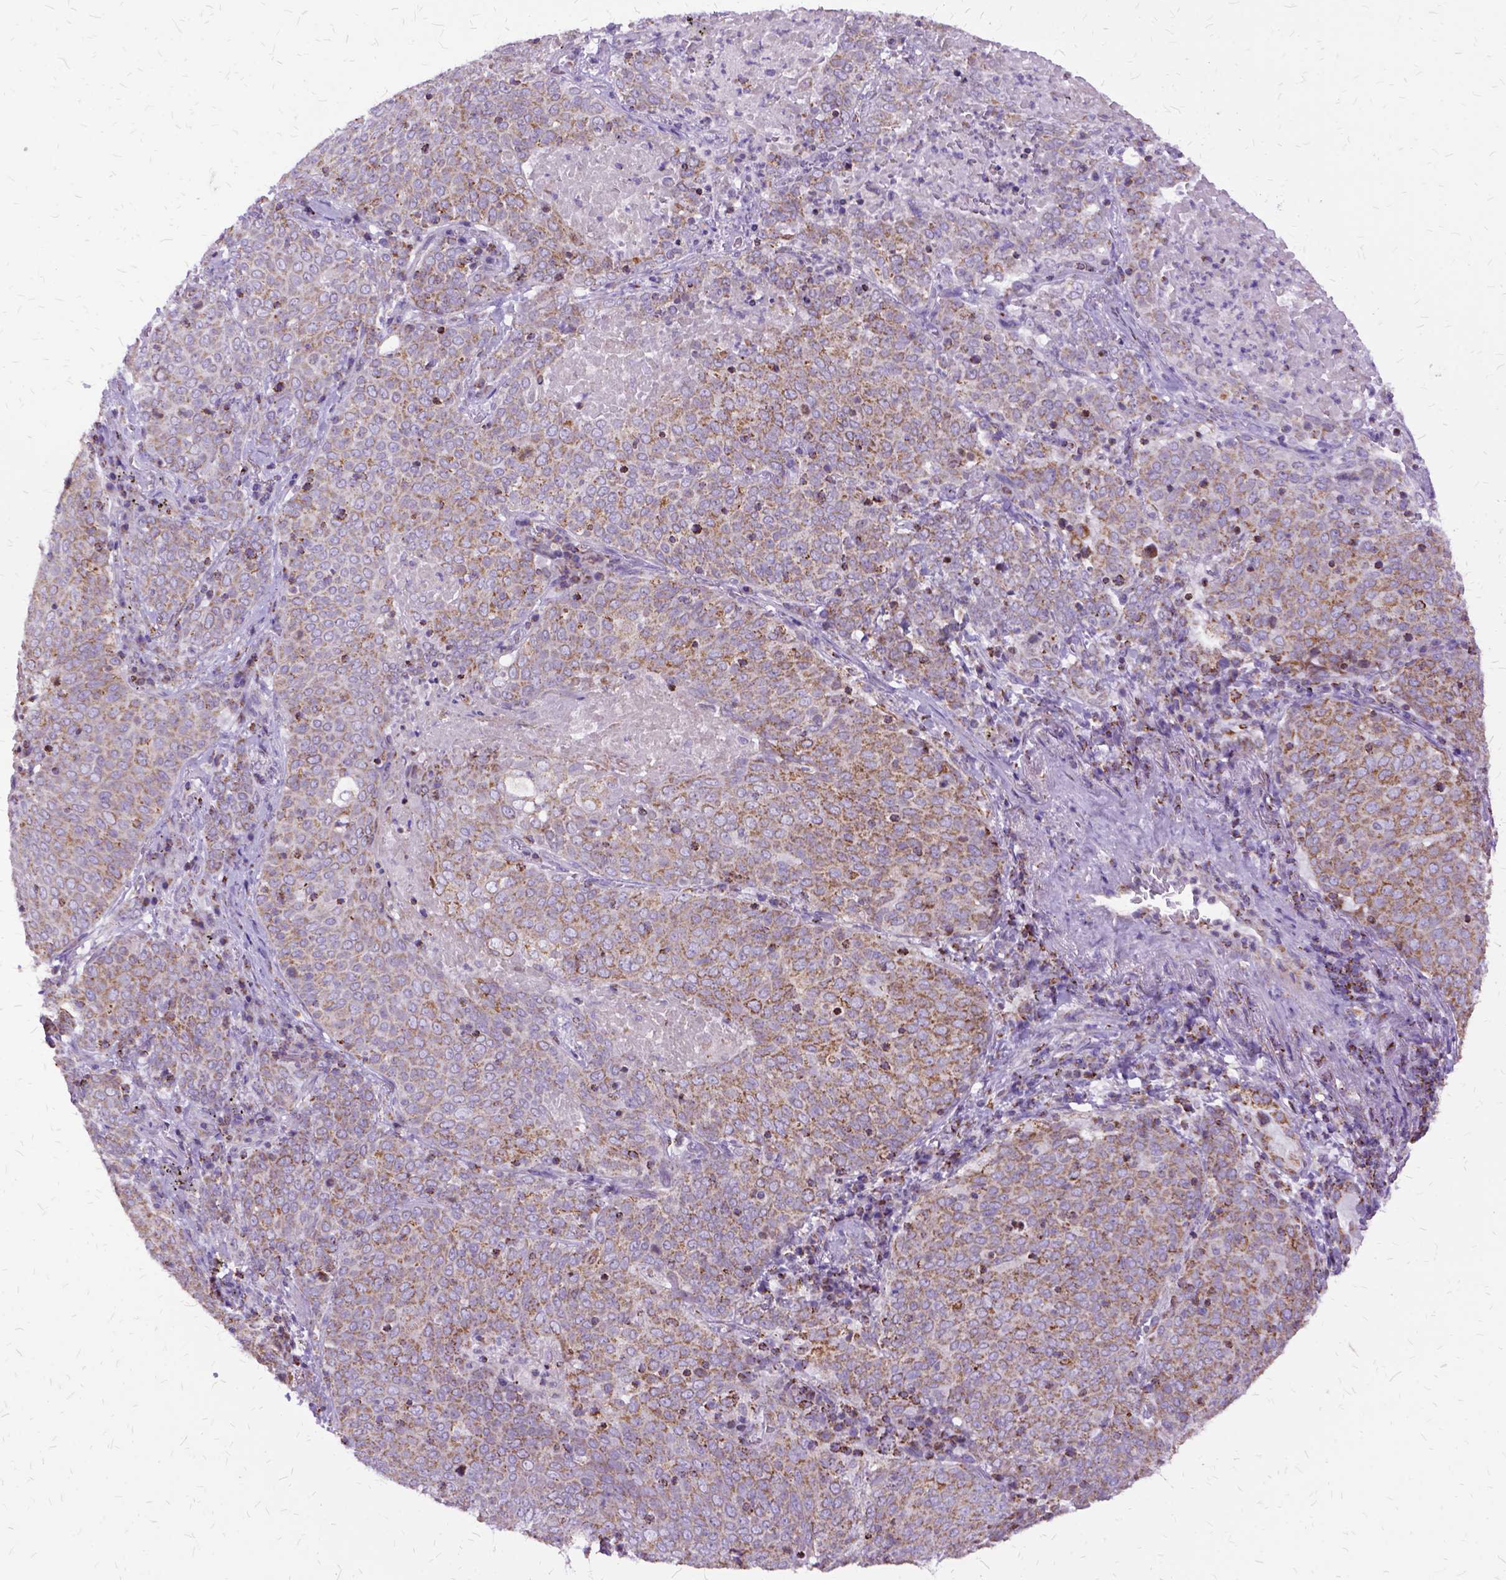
{"staining": {"intensity": "weak", "quantity": ">75%", "location": "cytoplasmic/membranous"}, "tissue": "lung cancer", "cell_type": "Tumor cells", "image_type": "cancer", "snomed": [{"axis": "morphology", "description": "Squamous cell carcinoma, NOS"}, {"axis": "topography", "description": "Lung"}], "caption": "Human lung cancer (squamous cell carcinoma) stained with a protein marker displays weak staining in tumor cells.", "gene": "OXCT1", "patient": {"sex": "male", "age": 82}}